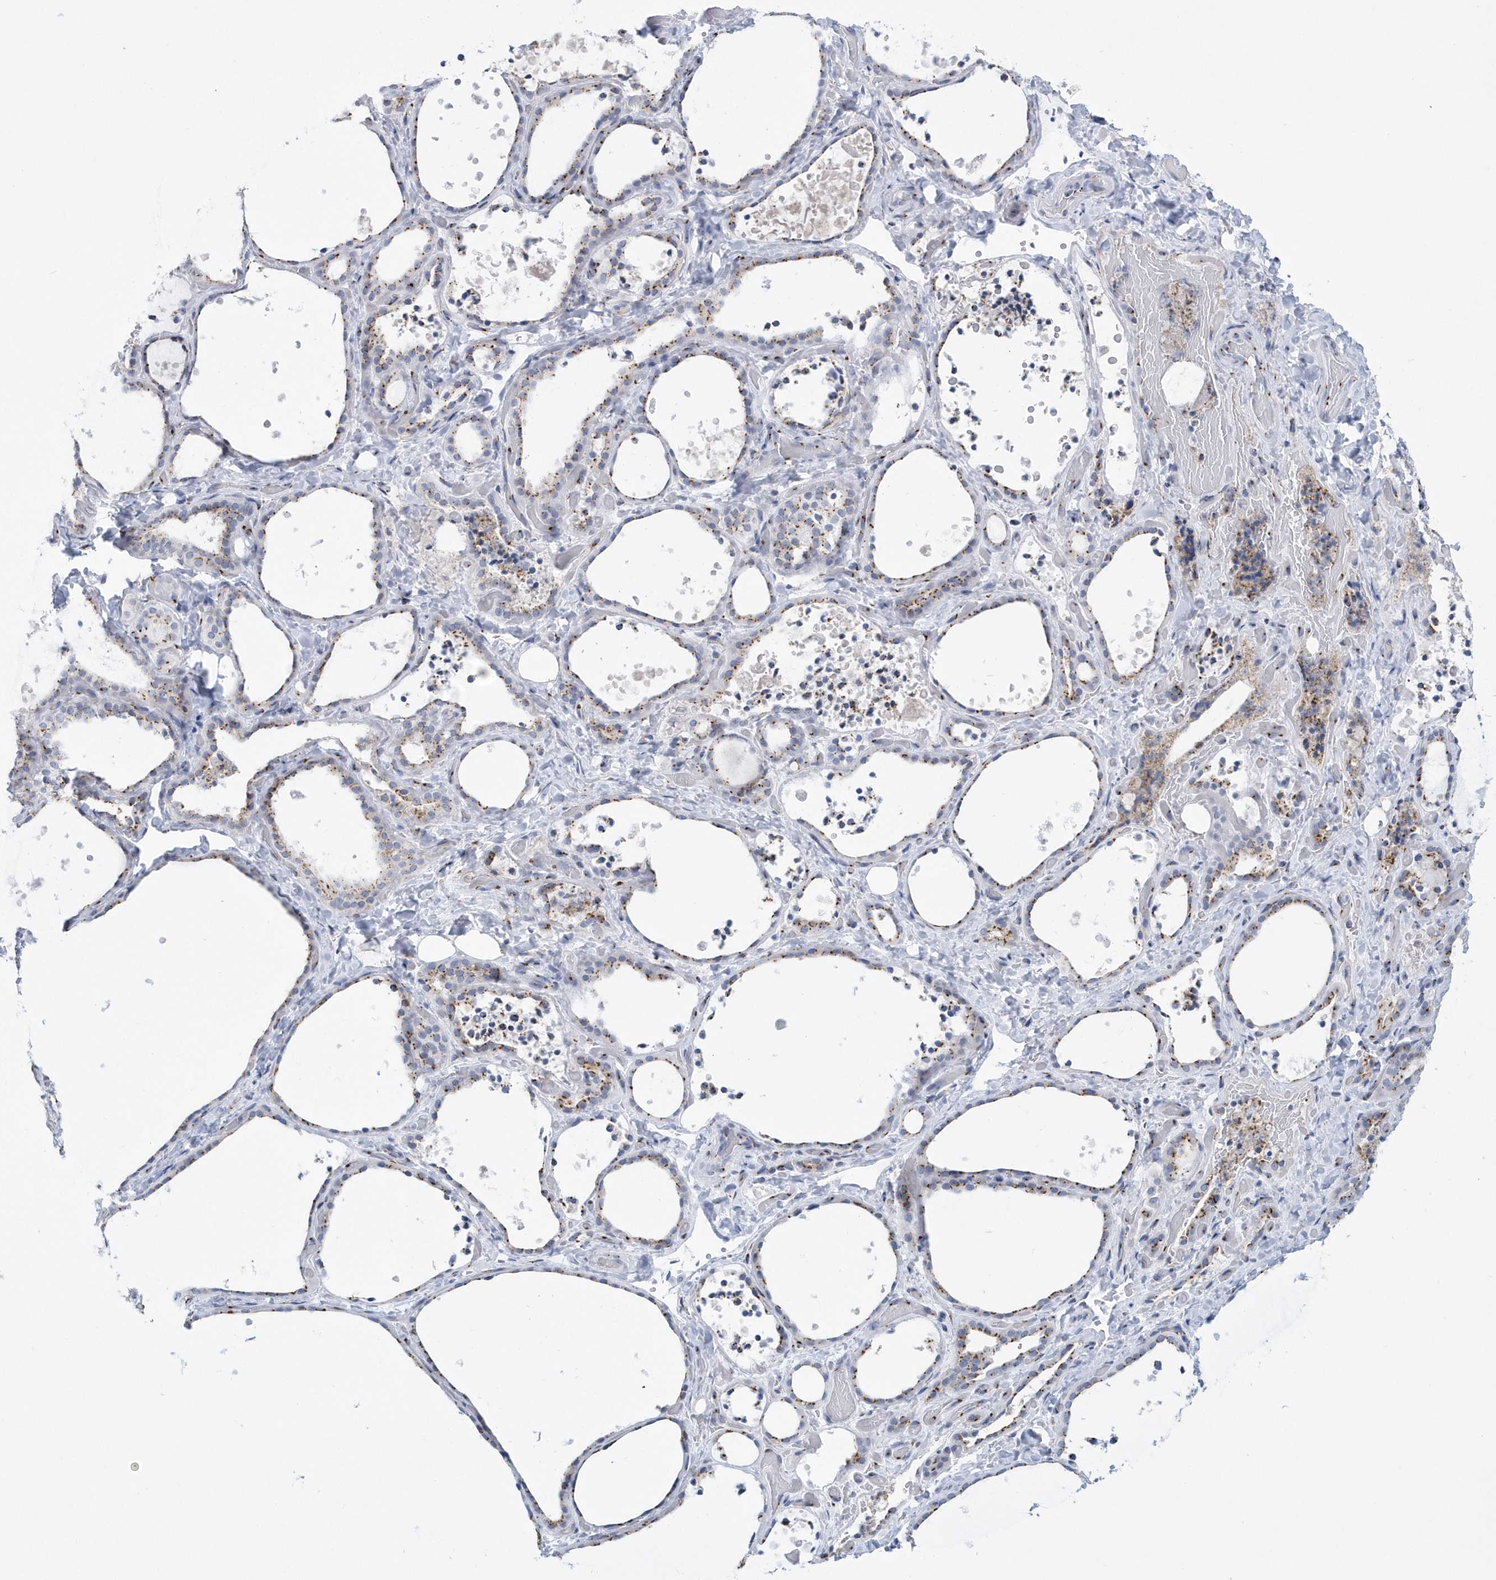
{"staining": {"intensity": "moderate", "quantity": ">75%", "location": "cytoplasmic/membranous"}, "tissue": "thyroid gland", "cell_type": "Glandular cells", "image_type": "normal", "snomed": [{"axis": "morphology", "description": "Normal tissue, NOS"}, {"axis": "topography", "description": "Thyroid gland"}], "caption": "Immunohistochemistry (IHC) staining of normal thyroid gland, which displays medium levels of moderate cytoplasmic/membranous staining in approximately >75% of glandular cells indicating moderate cytoplasmic/membranous protein staining. The staining was performed using DAB (3,3'-diaminobenzidine) (brown) for protein detection and nuclei were counterstained in hematoxylin (blue).", "gene": "SLX9", "patient": {"sex": "female", "age": 44}}